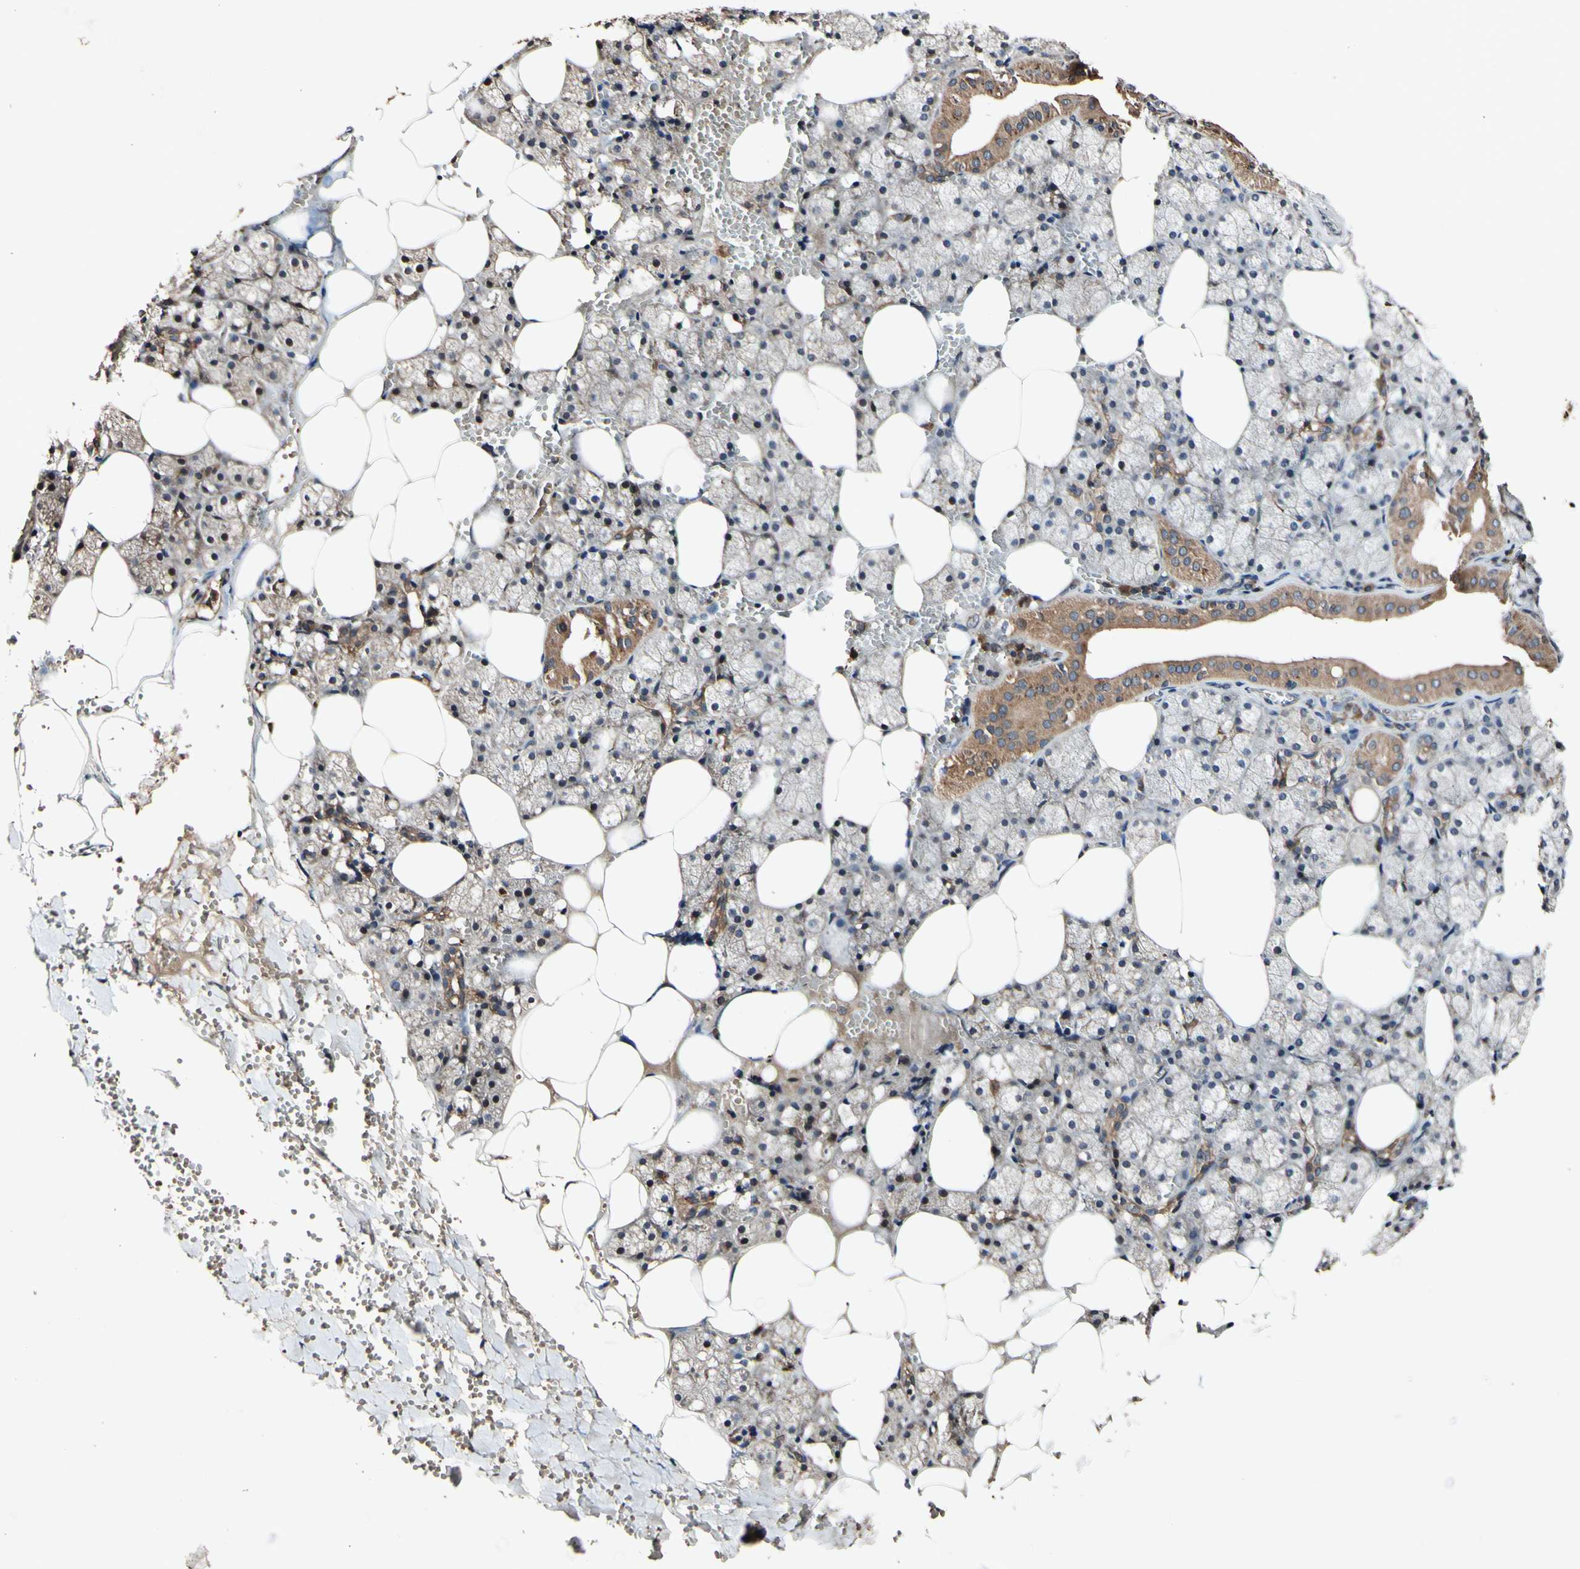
{"staining": {"intensity": "moderate", "quantity": ">75%", "location": "cytoplasmic/membranous,nuclear"}, "tissue": "salivary gland", "cell_type": "Glandular cells", "image_type": "normal", "snomed": [{"axis": "morphology", "description": "Normal tissue, NOS"}, {"axis": "topography", "description": "Salivary gland"}], "caption": "Immunohistochemical staining of benign human salivary gland reveals moderate cytoplasmic/membranous,nuclear protein staining in approximately >75% of glandular cells. (DAB = brown stain, brightfield microscopy at high magnification).", "gene": "PLAT", "patient": {"sex": "male", "age": 62}}